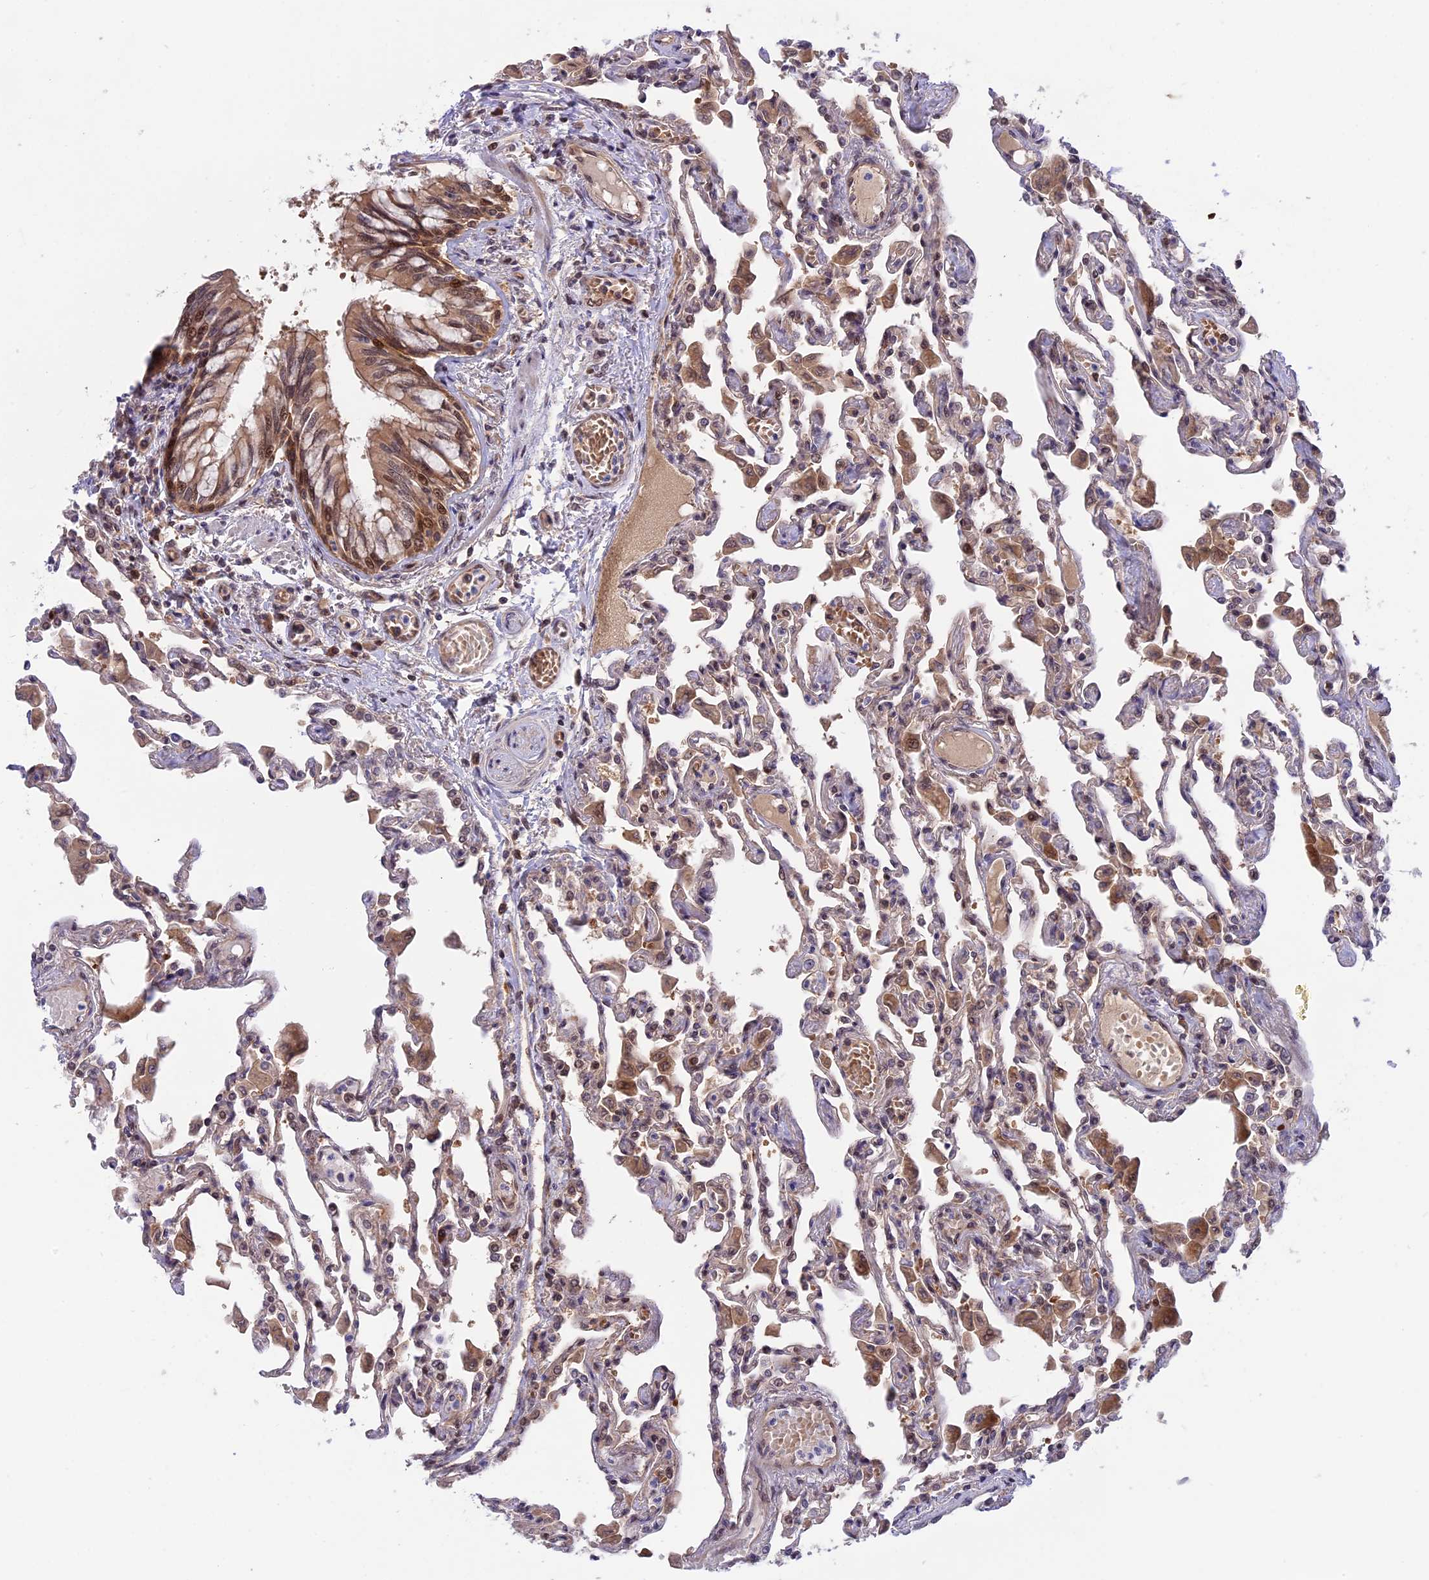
{"staining": {"intensity": "negative", "quantity": "none", "location": "none"}, "tissue": "lung", "cell_type": "Alveolar cells", "image_type": "normal", "snomed": [{"axis": "morphology", "description": "Normal tissue, NOS"}, {"axis": "topography", "description": "Bronchus"}, {"axis": "topography", "description": "Lung"}], "caption": "Immunohistochemistry image of normal lung stained for a protein (brown), which displays no staining in alveolar cells. (Stains: DAB (3,3'-diaminobenzidine) immunohistochemistry with hematoxylin counter stain, Microscopy: brightfield microscopy at high magnification).", "gene": "ZNF428", "patient": {"sex": "female", "age": 49}}